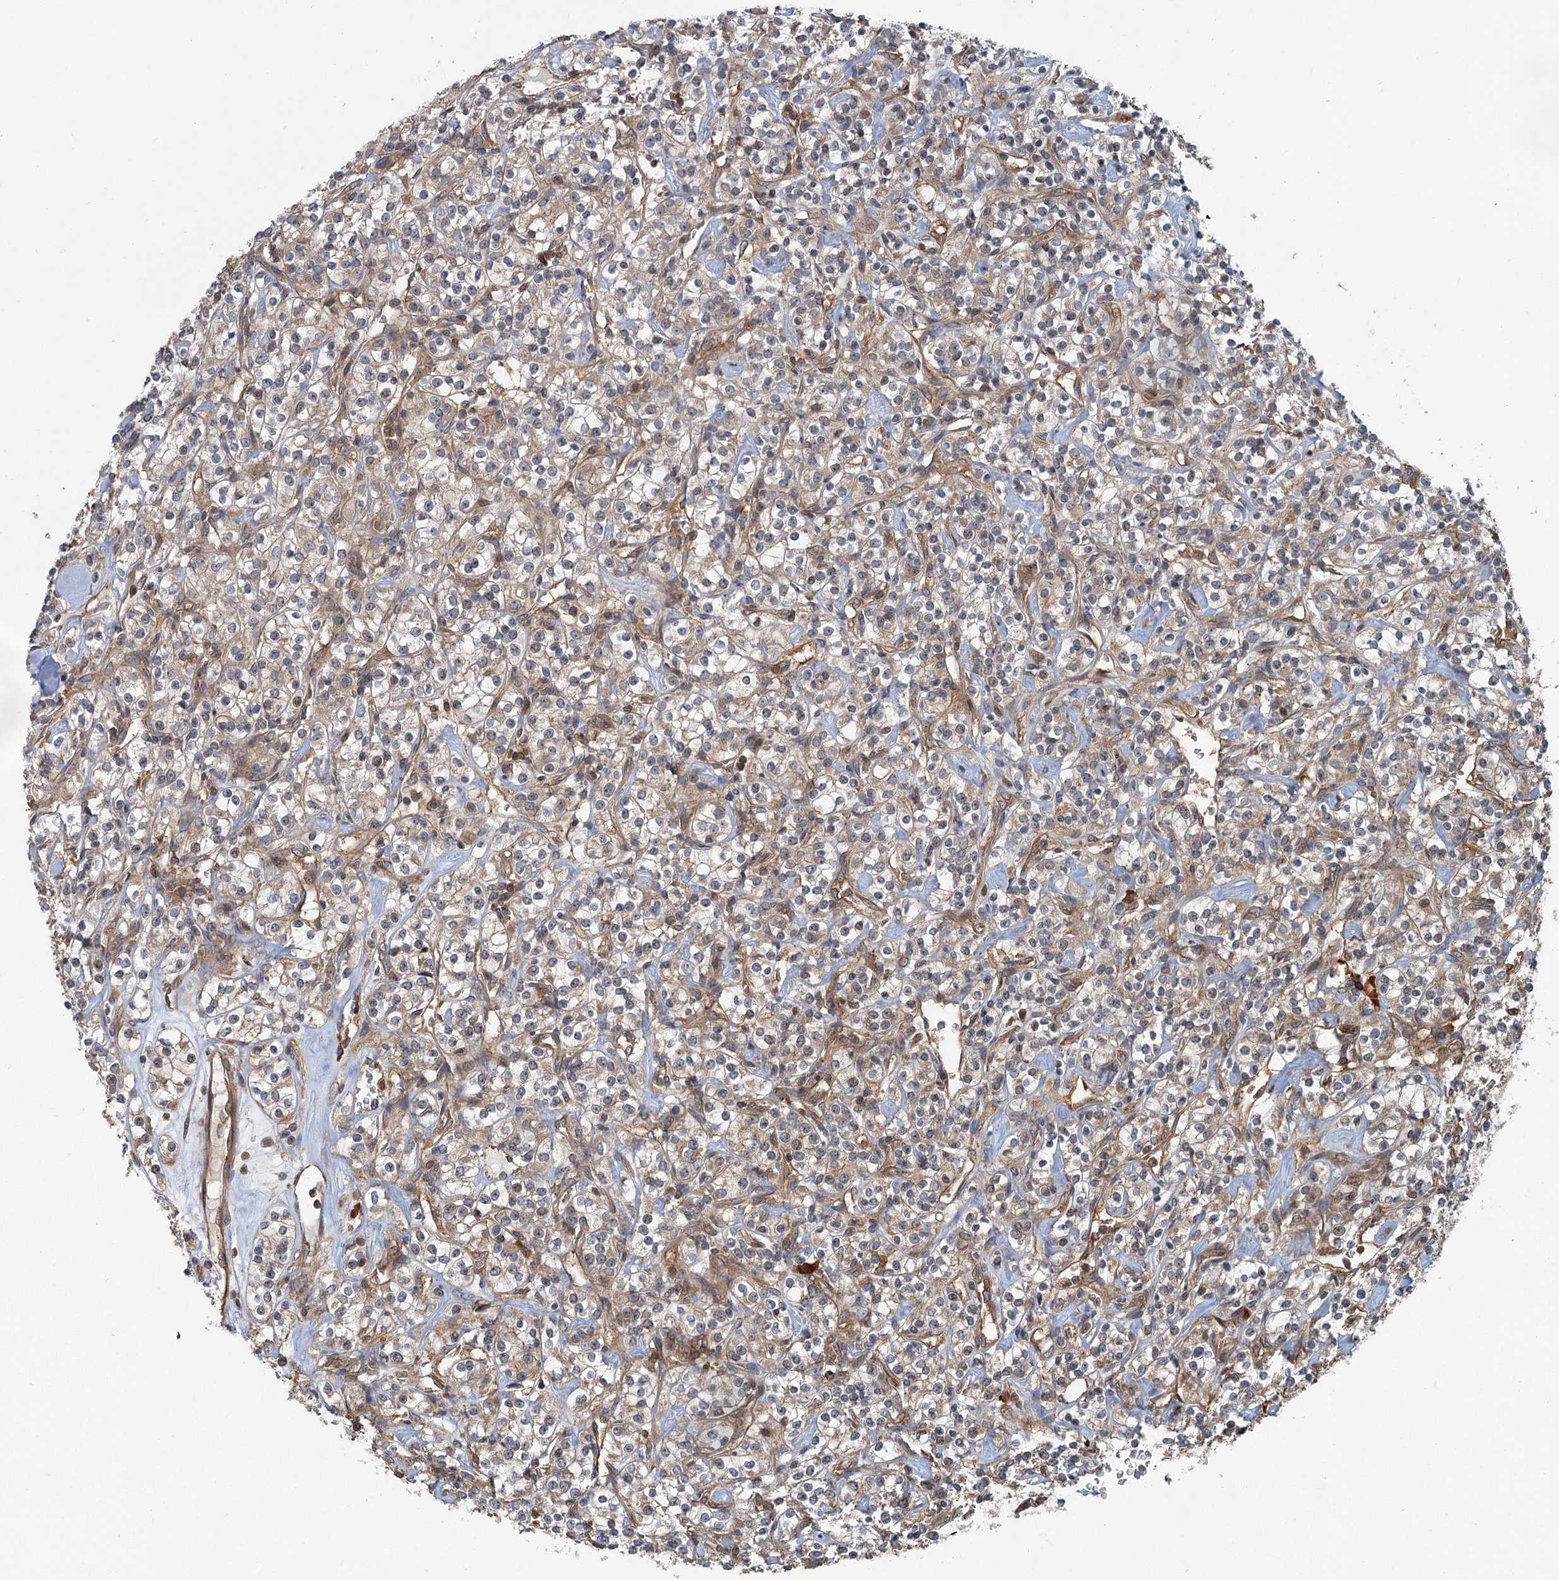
{"staining": {"intensity": "weak", "quantity": ">75%", "location": "cytoplasmic/membranous"}, "tissue": "renal cancer", "cell_type": "Tumor cells", "image_type": "cancer", "snomed": [{"axis": "morphology", "description": "Adenocarcinoma, NOS"}, {"axis": "topography", "description": "Kidney"}], "caption": "Immunohistochemical staining of human renal cancer displays weak cytoplasmic/membranous protein staining in approximately >75% of tumor cells.", "gene": "ZNF527", "patient": {"sex": "male", "age": 77}}